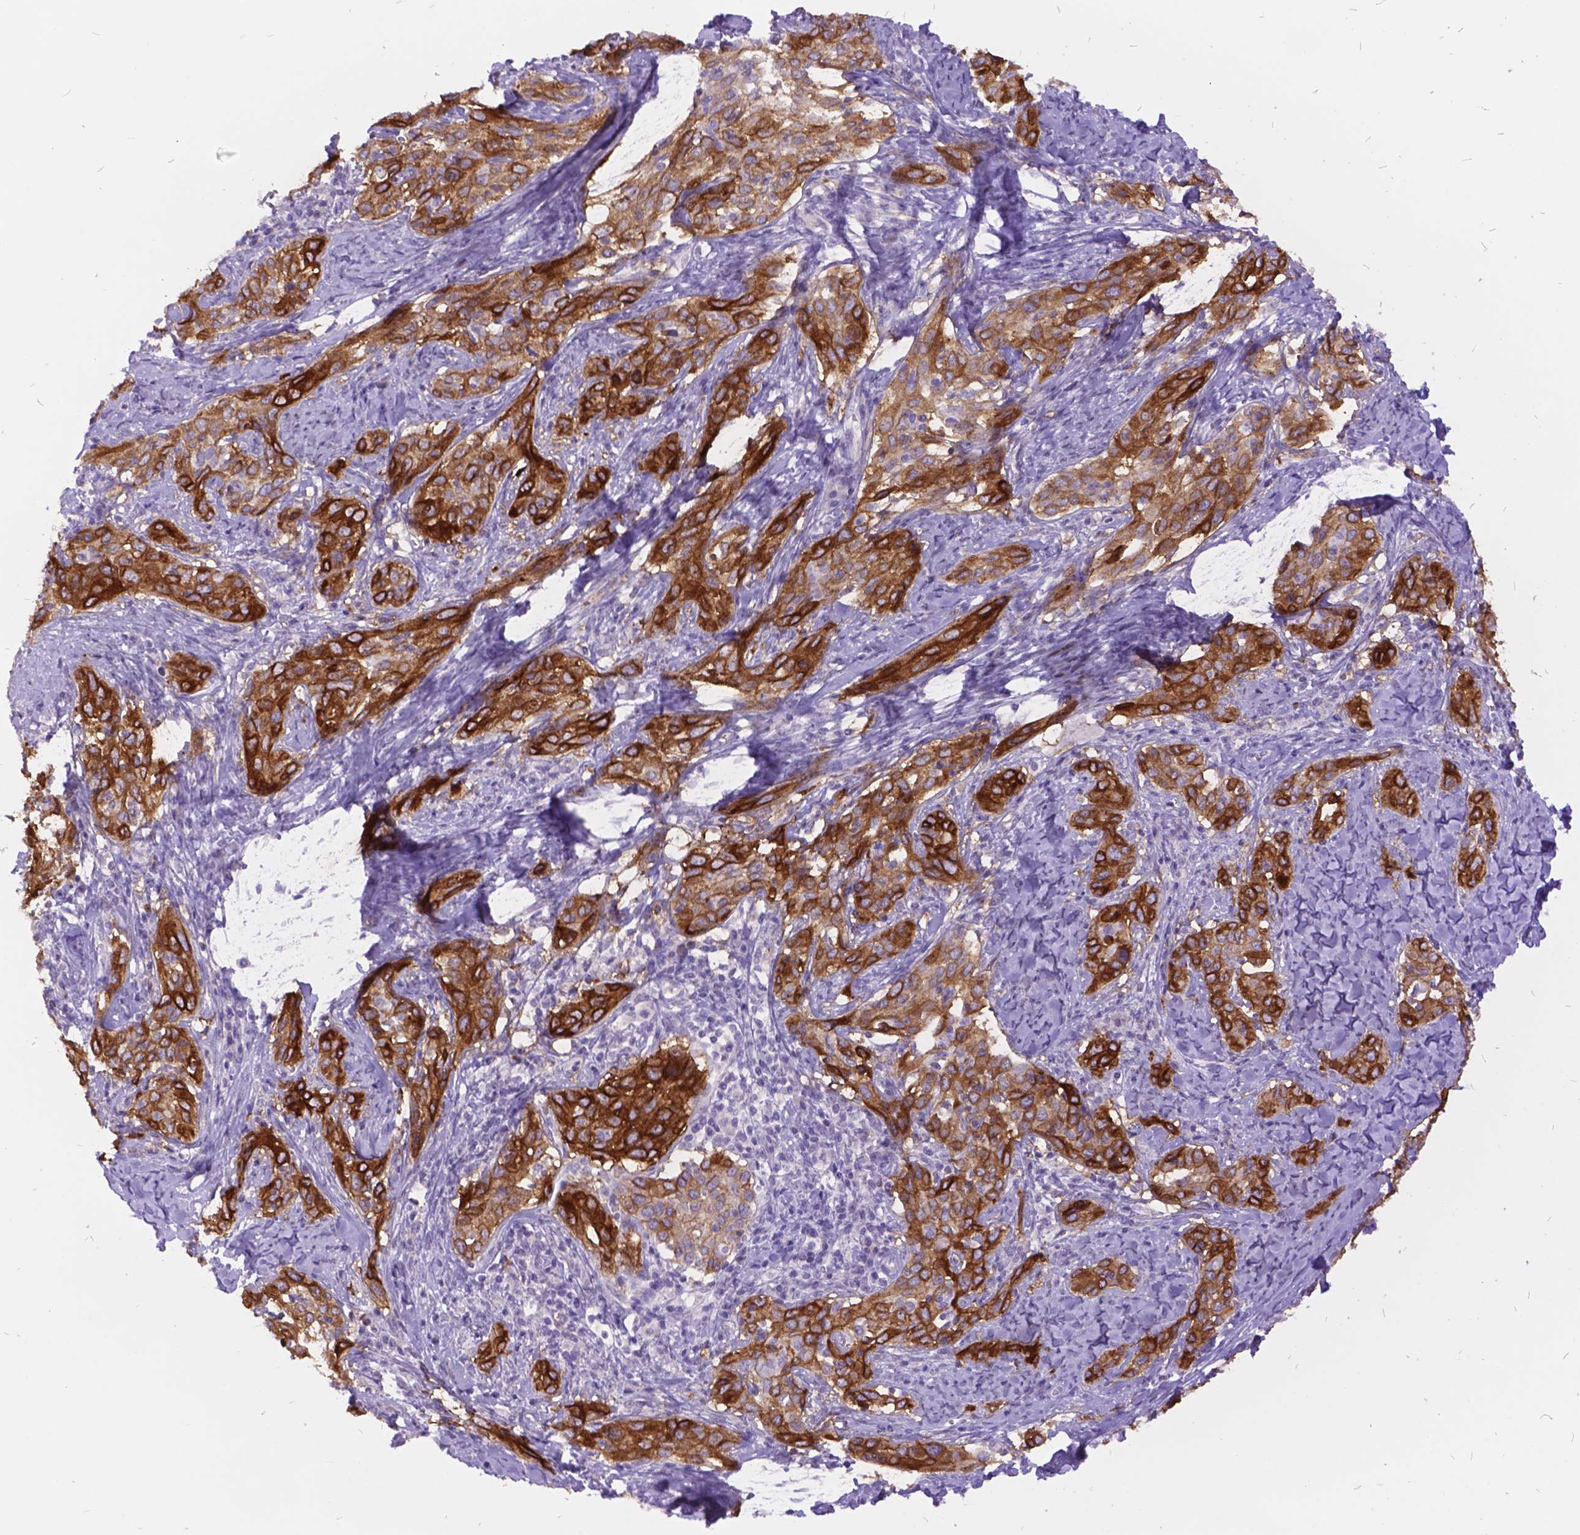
{"staining": {"intensity": "strong", "quantity": "25%-75%", "location": "cytoplasmic/membranous"}, "tissue": "cervical cancer", "cell_type": "Tumor cells", "image_type": "cancer", "snomed": [{"axis": "morphology", "description": "Squamous cell carcinoma, NOS"}, {"axis": "topography", "description": "Cervix"}], "caption": "Protein staining reveals strong cytoplasmic/membranous expression in about 25%-75% of tumor cells in squamous cell carcinoma (cervical).", "gene": "ITGB6", "patient": {"sex": "female", "age": 51}}